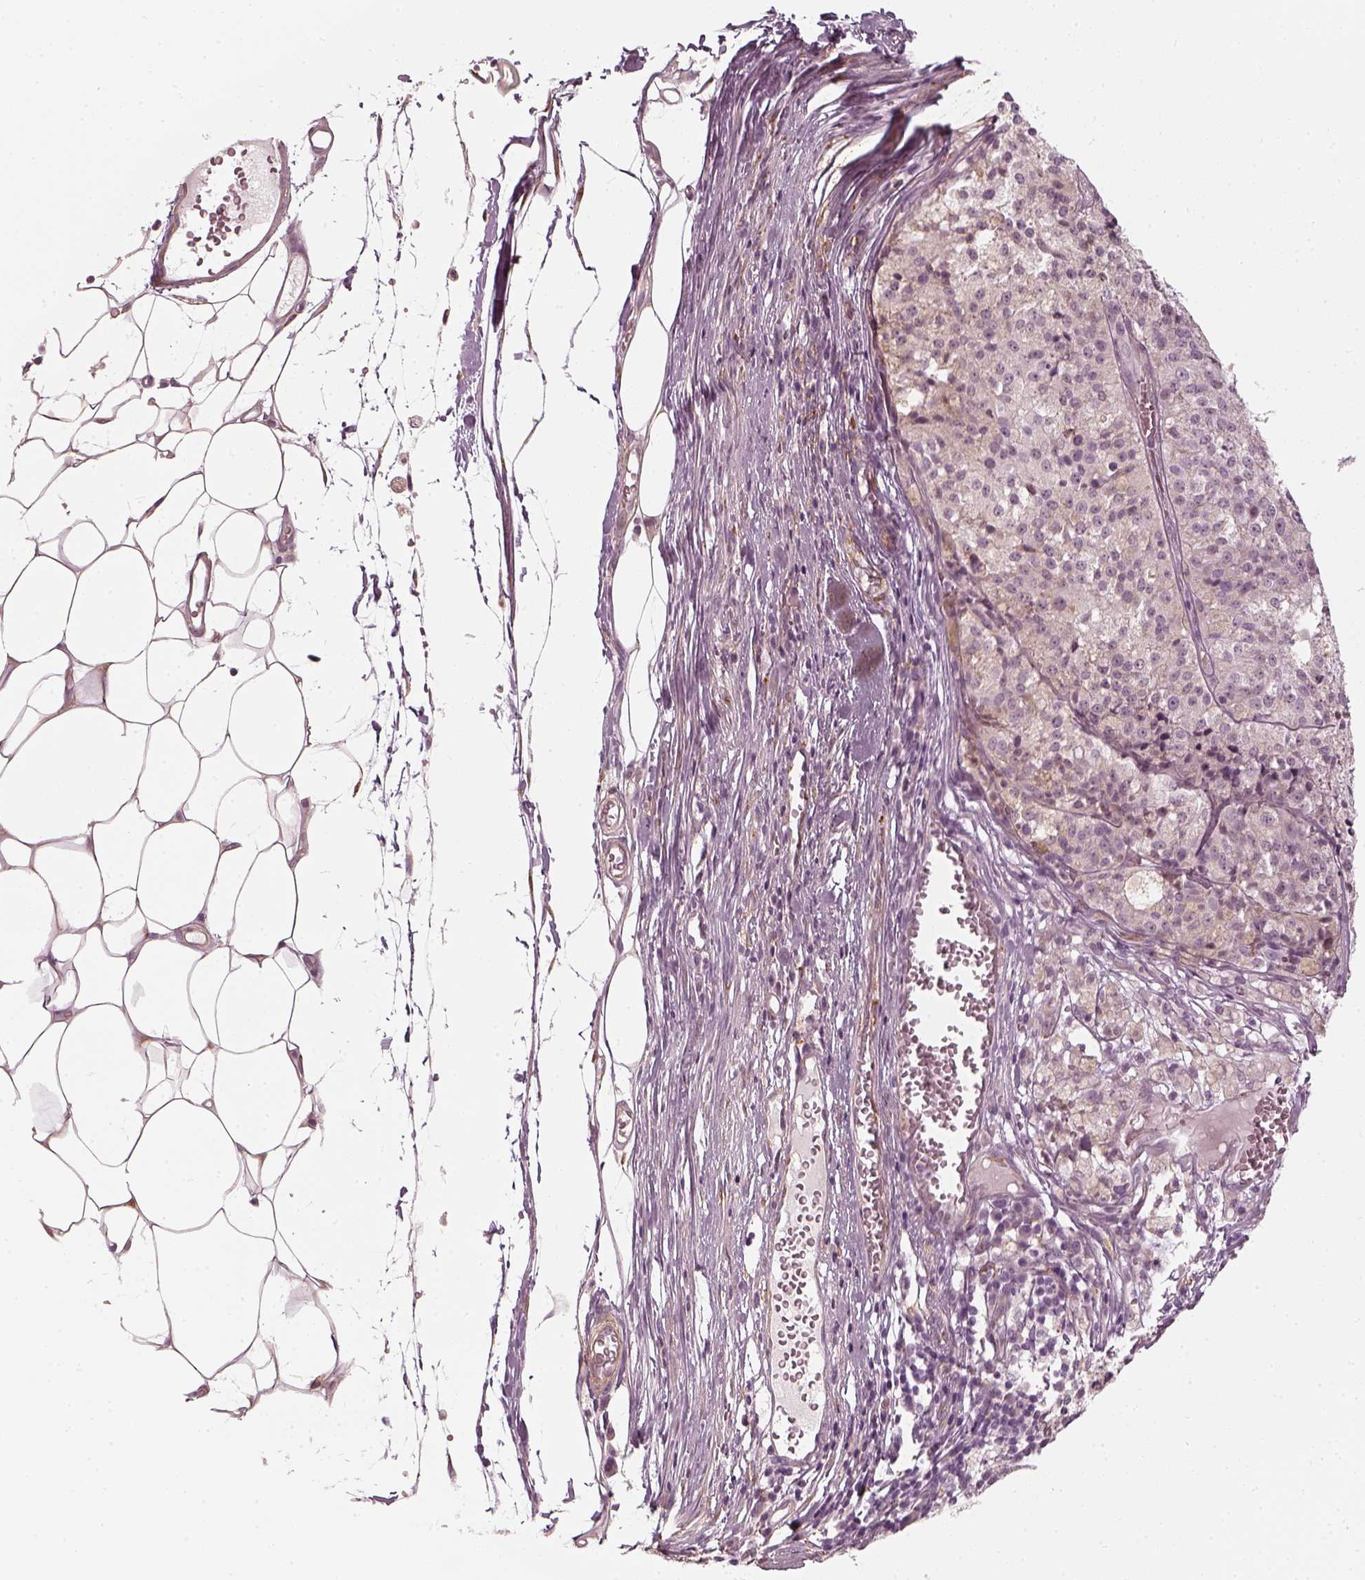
{"staining": {"intensity": "negative", "quantity": "none", "location": "none"}, "tissue": "melanoma", "cell_type": "Tumor cells", "image_type": "cancer", "snomed": [{"axis": "morphology", "description": "Malignant melanoma, Metastatic site"}, {"axis": "topography", "description": "Lymph node"}], "caption": "Immunohistochemical staining of human melanoma reveals no significant staining in tumor cells. Nuclei are stained in blue.", "gene": "LAMB2", "patient": {"sex": "female", "age": 64}}